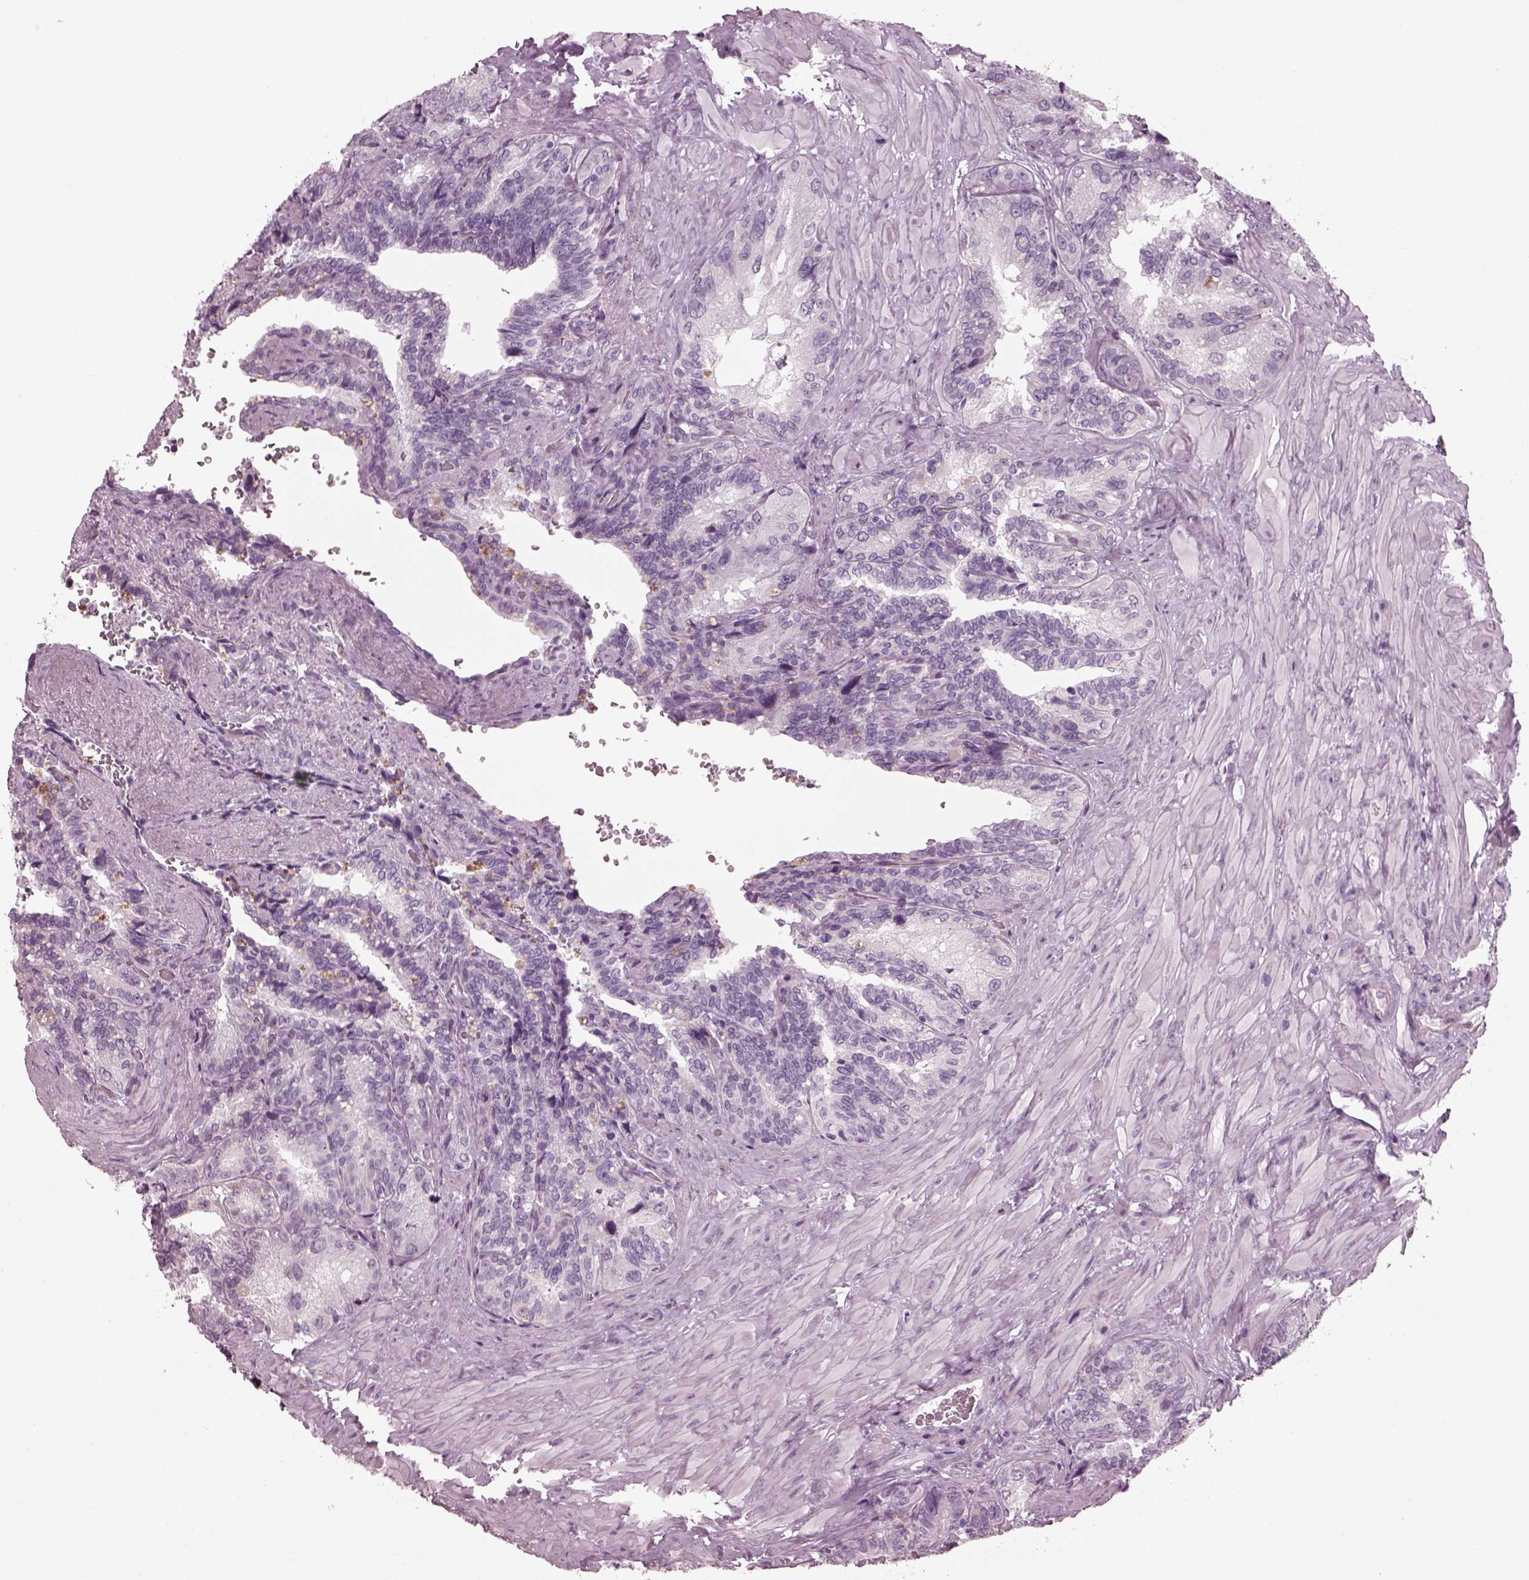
{"staining": {"intensity": "negative", "quantity": "none", "location": "none"}, "tissue": "seminal vesicle", "cell_type": "Glandular cells", "image_type": "normal", "snomed": [{"axis": "morphology", "description": "Normal tissue, NOS"}, {"axis": "topography", "description": "Seminal veicle"}], "caption": "DAB (3,3'-diaminobenzidine) immunohistochemical staining of benign seminal vesicle shows no significant positivity in glandular cells. (Stains: DAB IHC with hematoxylin counter stain, Microscopy: brightfield microscopy at high magnification).", "gene": "PDC", "patient": {"sex": "male", "age": 69}}